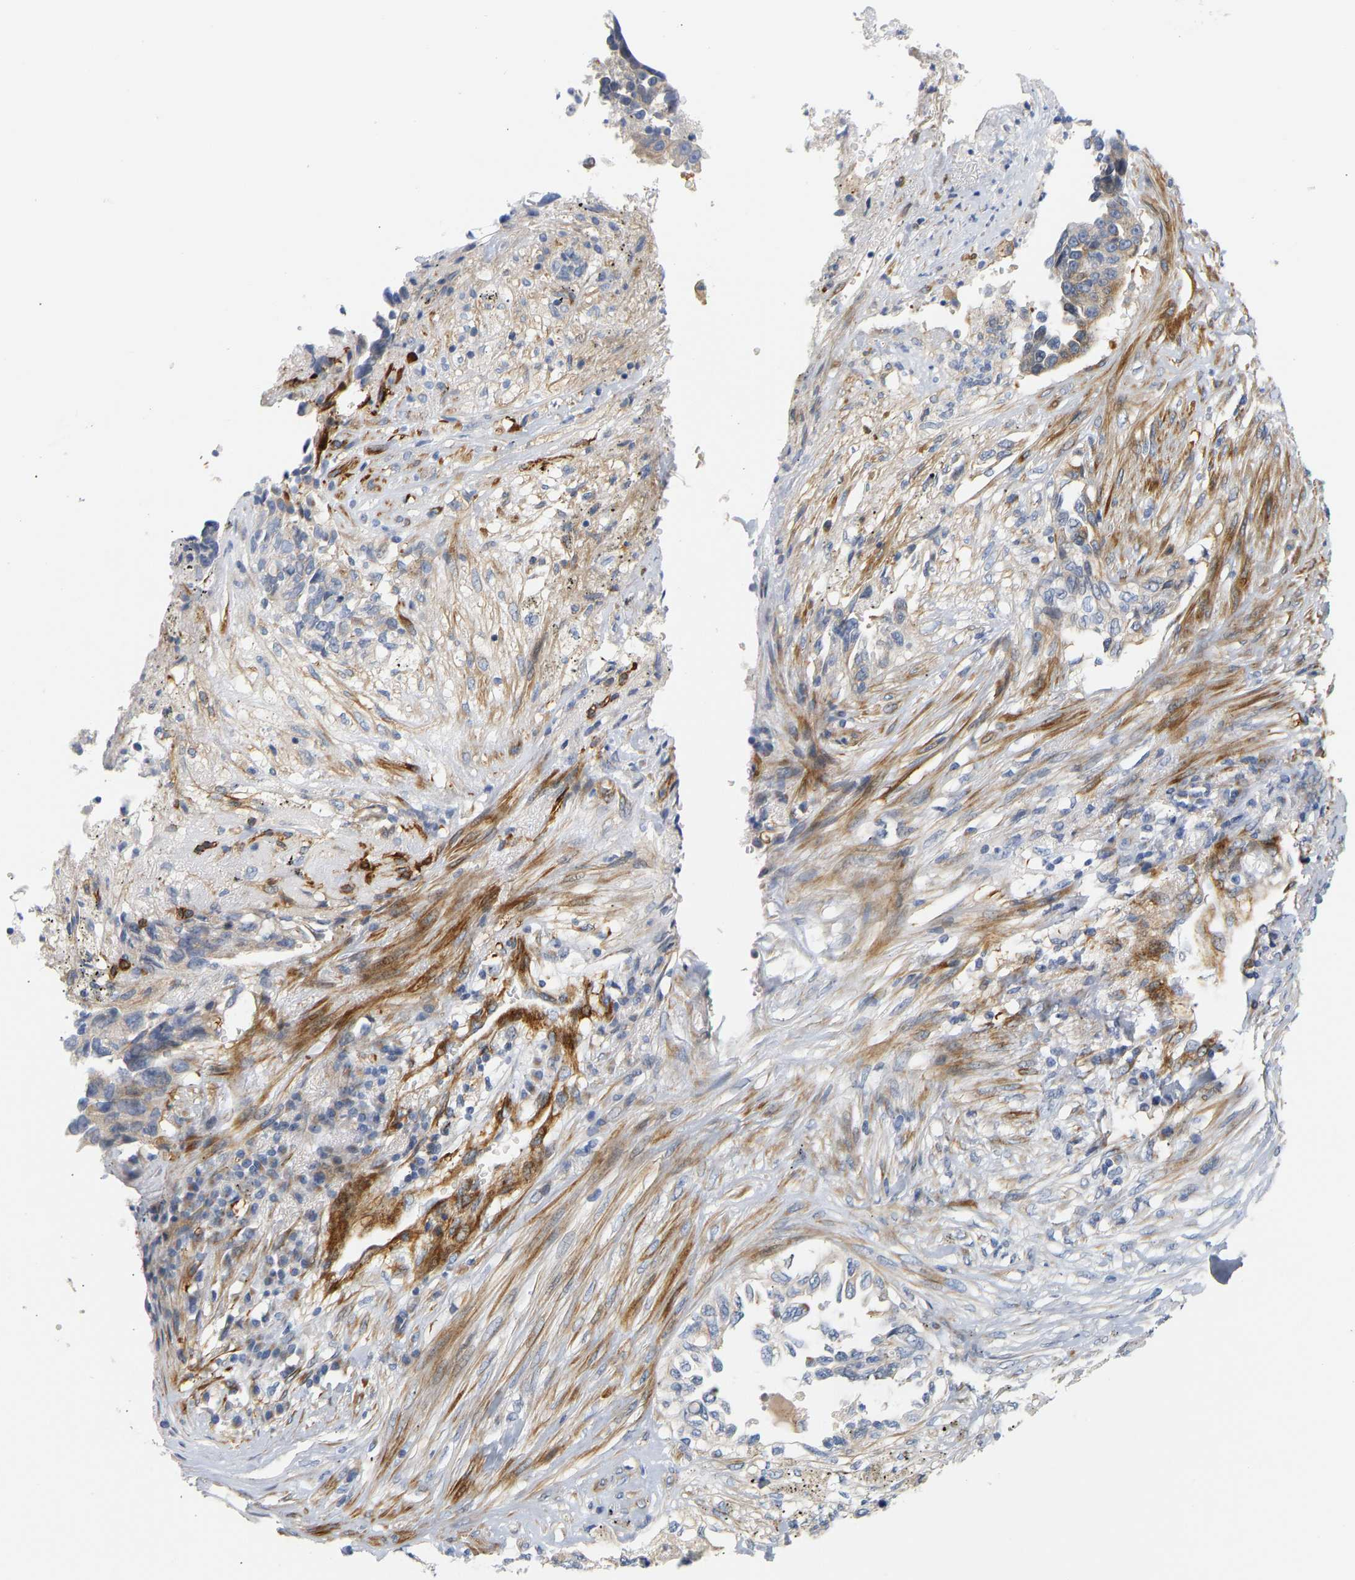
{"staining": {"intensity": "negative", "quantity": "none", "location": "none"}, "tissue": "lung cancer", "cell_type": "Tumor cells", "image_type": "cancer", "snomed": [{"axis": "morphology", "description": "Adenocarcinoma, NOS"}, {"axis": "topography", "description": "Lung"}], "caption": "An immunohistochemistry (IHC) image of lung cancer is shown. There is no staining in tumor cells of lung cancer.", "gene": "SLC30A7", "patient": {"sex": "female", "age": 51}}